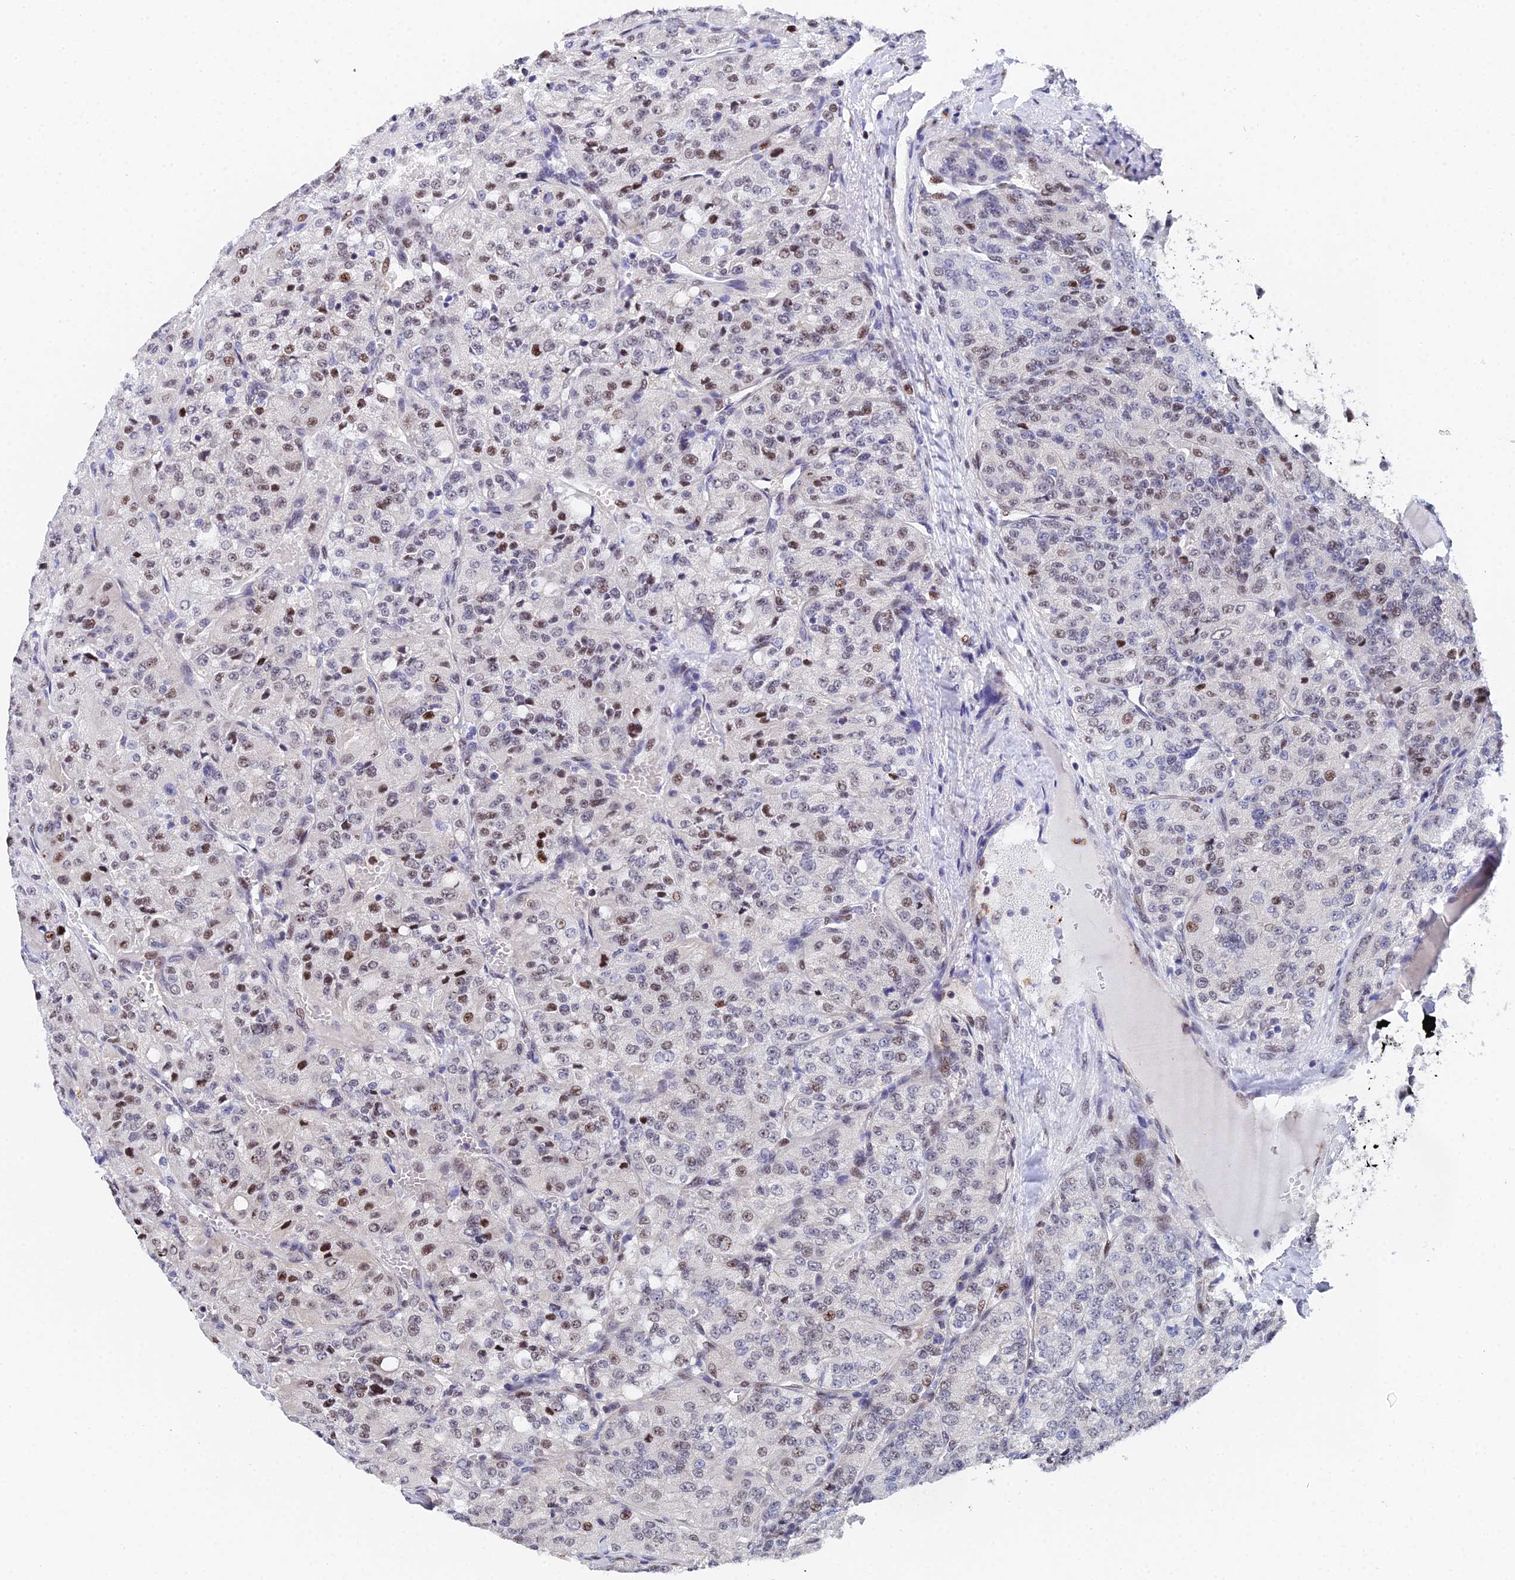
{"staining": {"intensity": "moderate", "quantity": "25%-75%", "location": "nuclear"}, "tissue": "renal cancer", "cell_type": "Tumor cells", "image_type": "cancer", "snomed": [{"axis": "morphology", "description": "Adenocarcinoma, NOS"}, {"axis": "topography", "description": "Kidney"}], "caption": "Immunohistochemistry (DAB) staining of renal adenocarcinoma exhibits moderate nuclear protein expression in approximately 25%-75% of tumor cells.", "gene": "TIFA", "patient": {"sex": "female", "age": 63}}